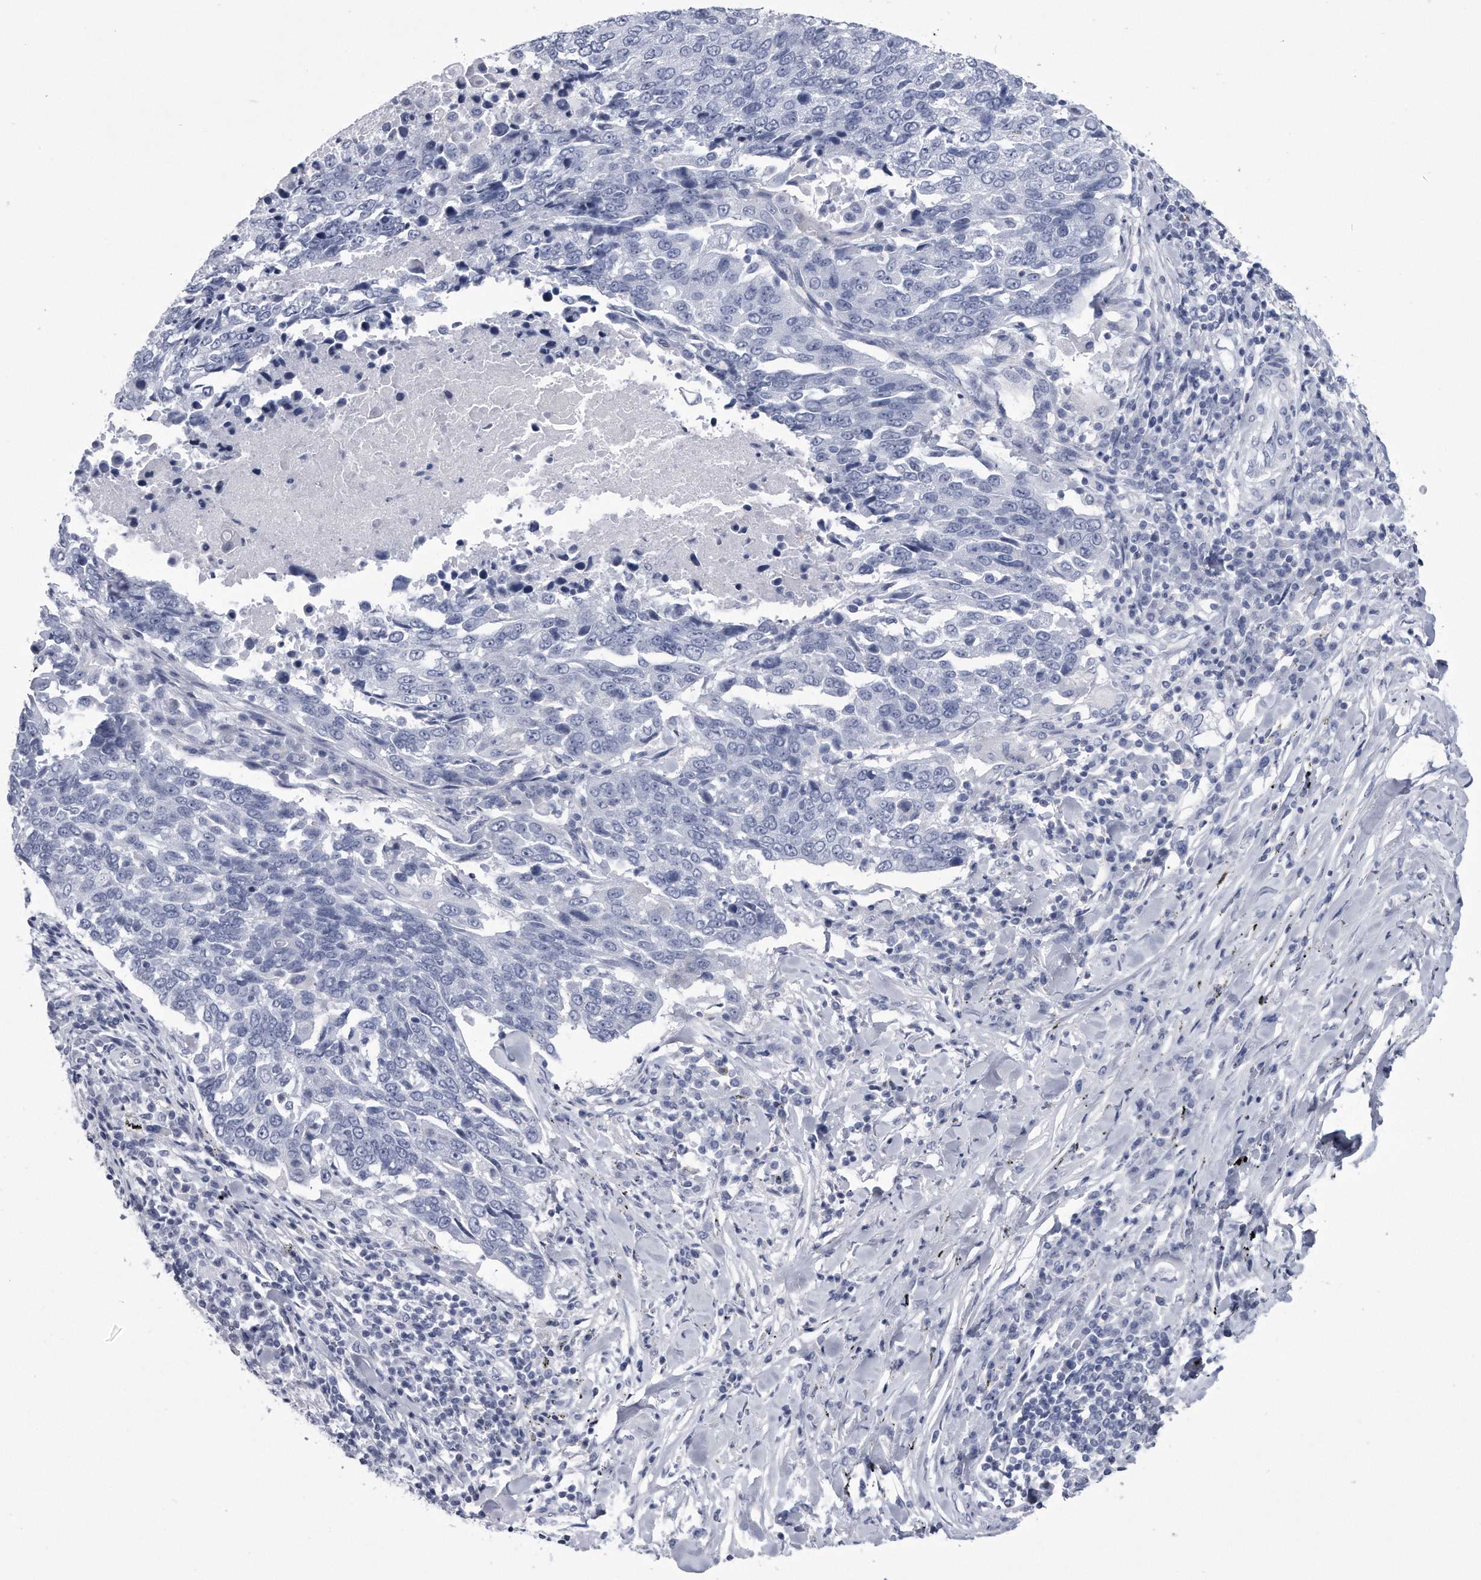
{"staining": {"intensity": "negative", "quantity": "none", "location": "none"}, "tissue": "lung cancer", "cell_type": "Tumor cells", "image_type": "cancer", "snomed": [{"axis": "morphology", "description": "Squamous cell carcinoma, NOS"}, {"axis": "topography", "description": "Lung"}], "caption": "This is an immunohistochemistry histopathology image of lung squamous cell carcinoma. There is no expression in tumor cells.", "gene": "PYGB", "patient": {"sex": "male", "age": 66}}